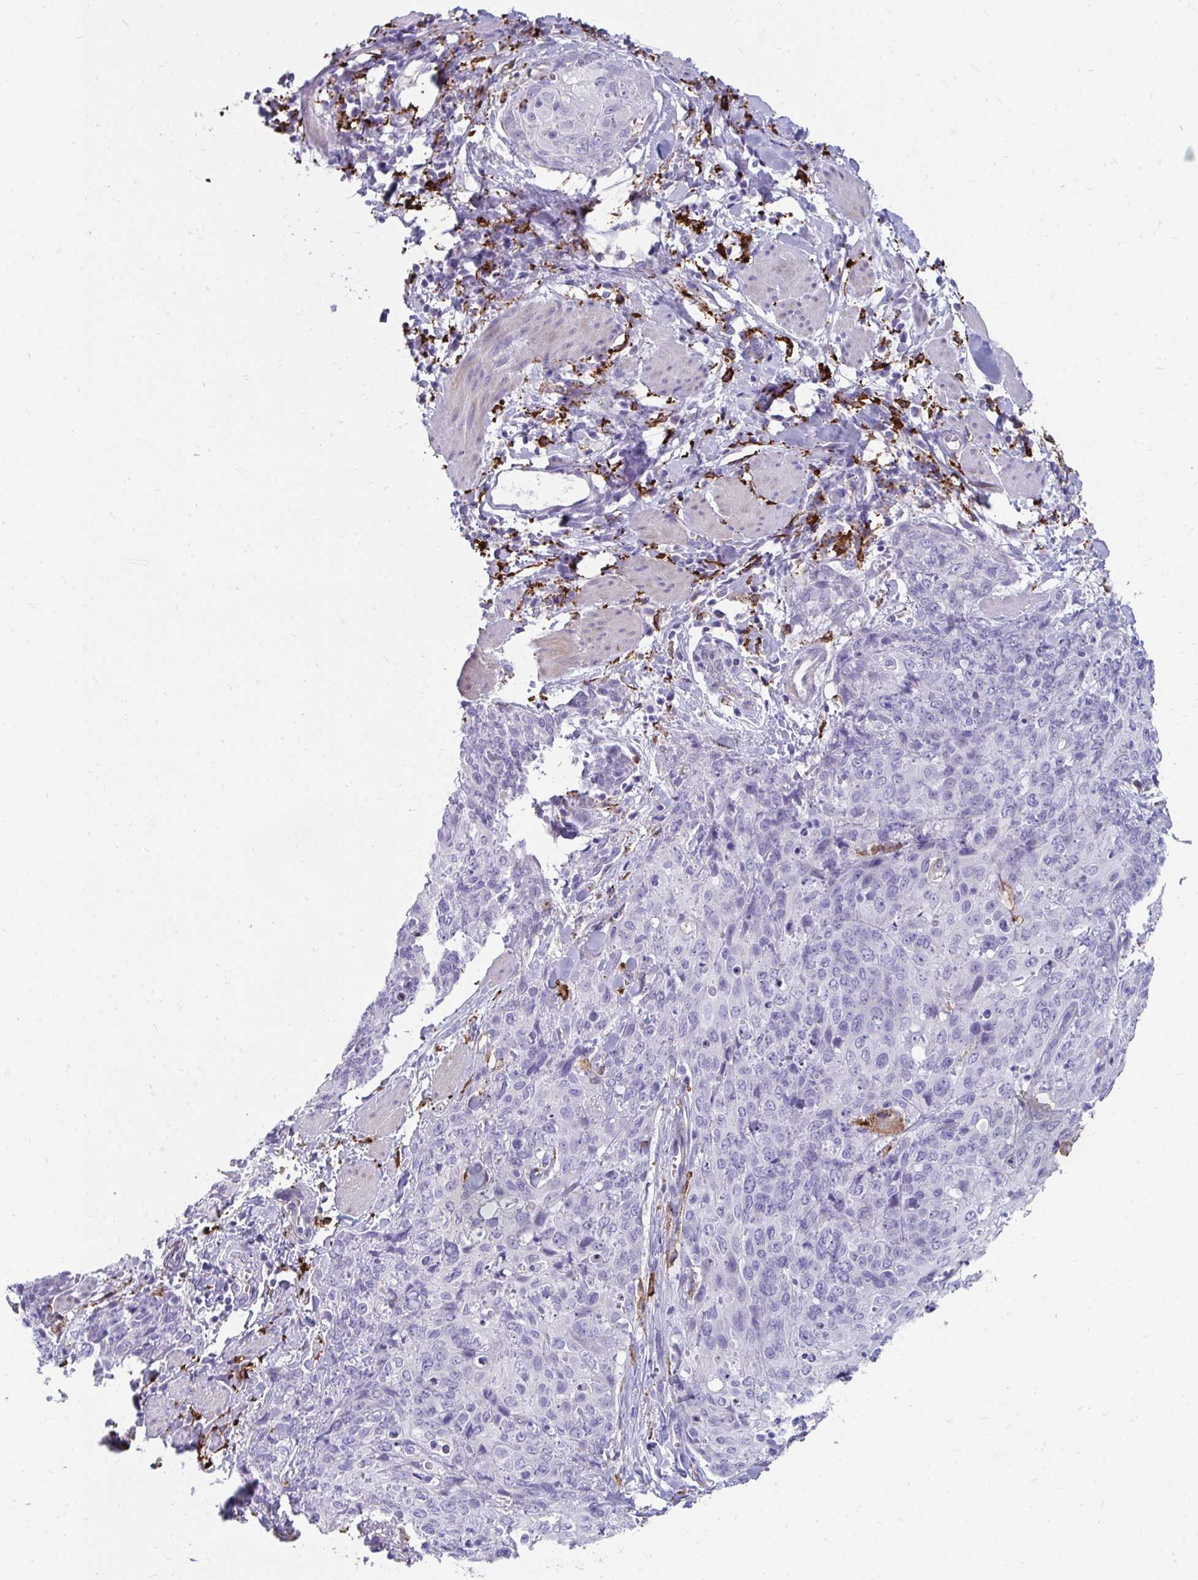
{"staining": {"intensity": "negative", "quantity": "none", "location": "none"}, "tissue": "skin cancer", "cell_type": "Tumor cells", "image_type": "cancer", "snomed": [{"axis": "morphology", "description": "Squamous cell carcinoma, NOS"}, {"axis": "topography", "description": "Skin"}, {"axis": "topography", "description": "Vulva"}], "caption": "High magnification brightfield microscopy of skin cancer (squamous cell carcinoma) stained with DAB (brown) and counterstained with hematoxylin (blue): tumor cells show no significant positivity.", "gene": "CD163", "patient": {"sex": "female", "age": 85}}